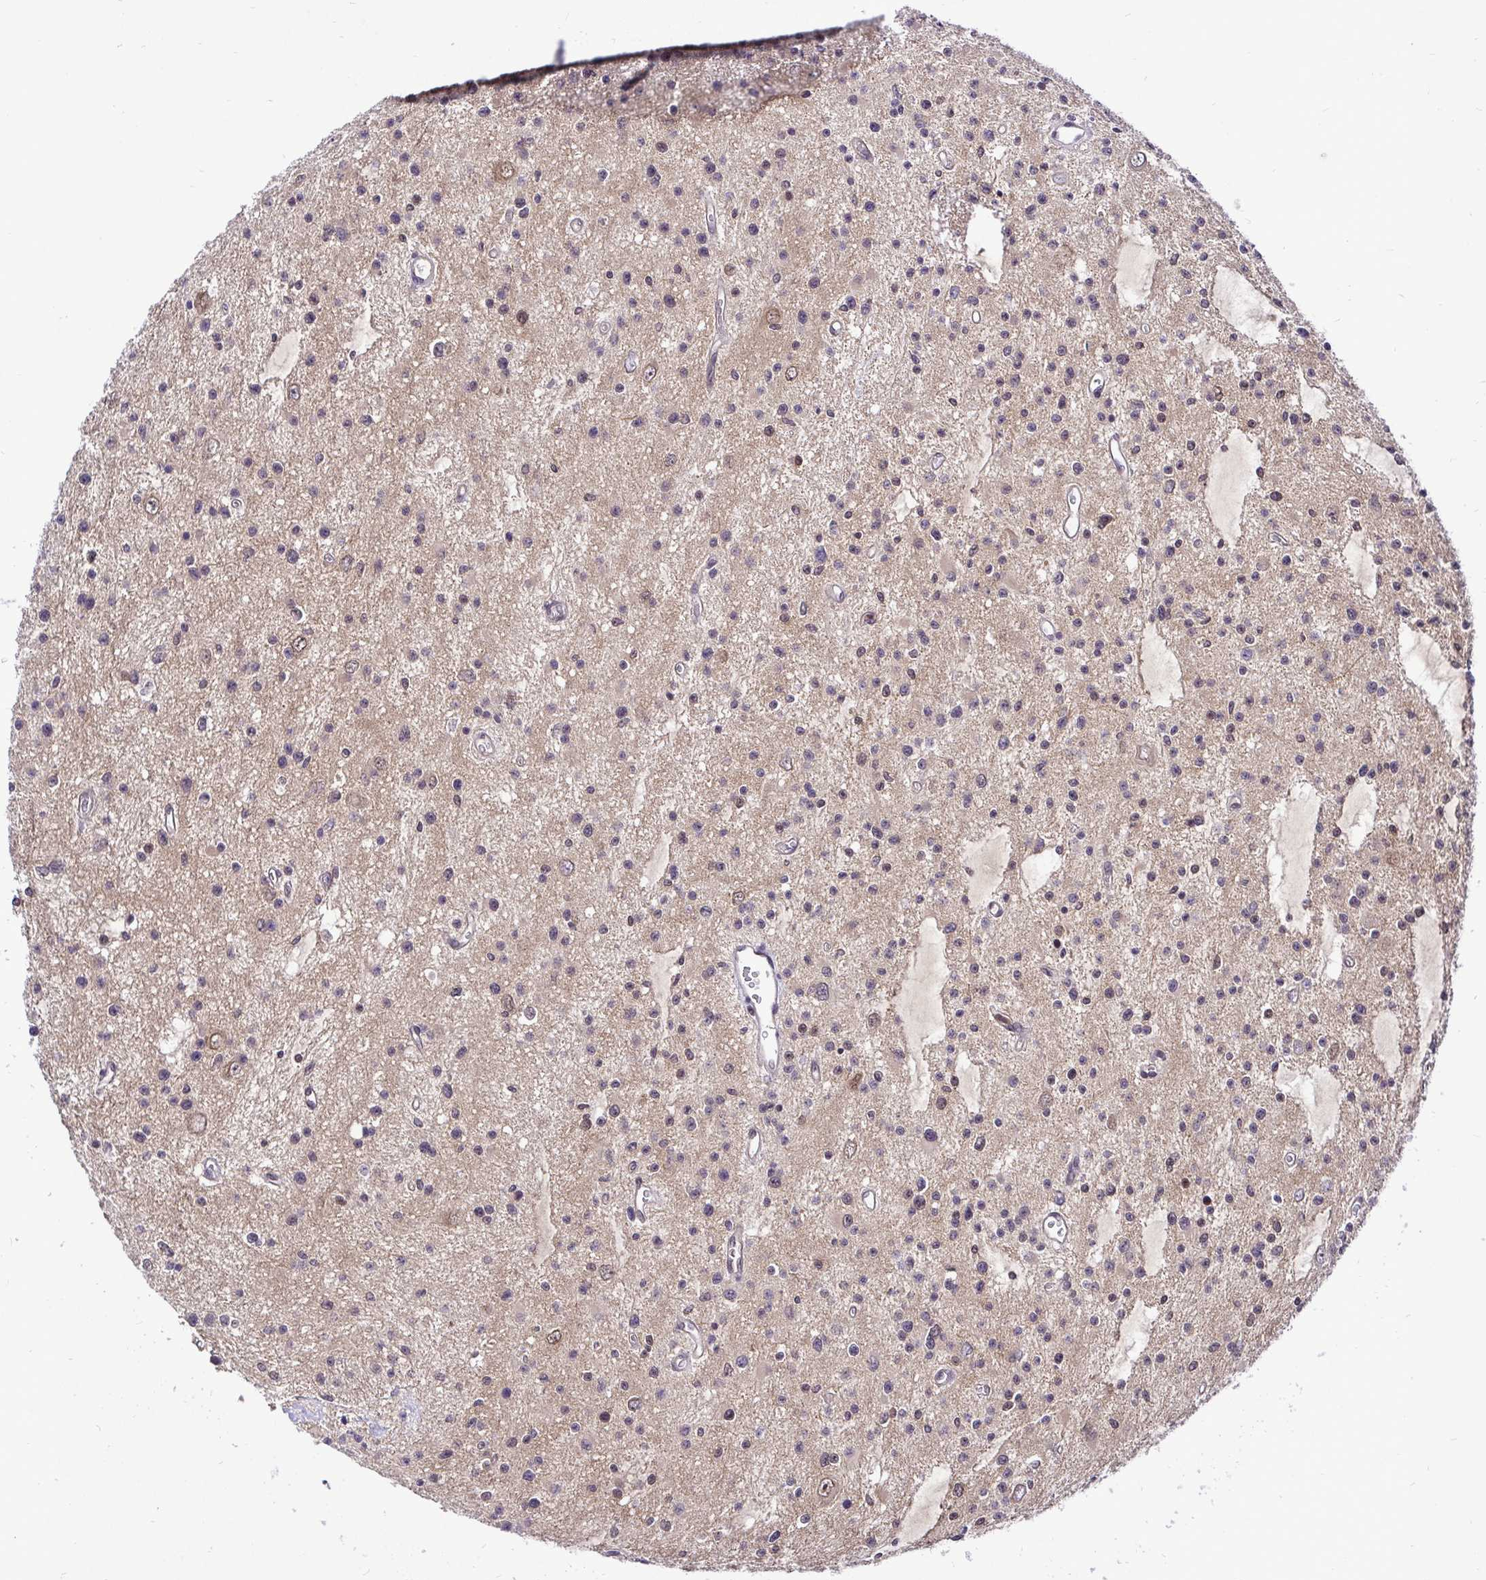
{"staining": {"intensity": "weak", "quantity": "<25%", "location": "cytoplasmic/membranous,nuclear"}, "tissue": "glioma", "cell_type": "Tumor cells", "image_type": "cancer", "snomed": [{"axis": "morphology", "description": "Glioma, malignant, Low grade"}, {"axis": "topography", "description": "Brain"}], "caption": "Glioma stained for a protein using IHC reveals no staining tumor cells.", "gene": "UBE2M", "patient": {"sex": "male", "age": 43}}